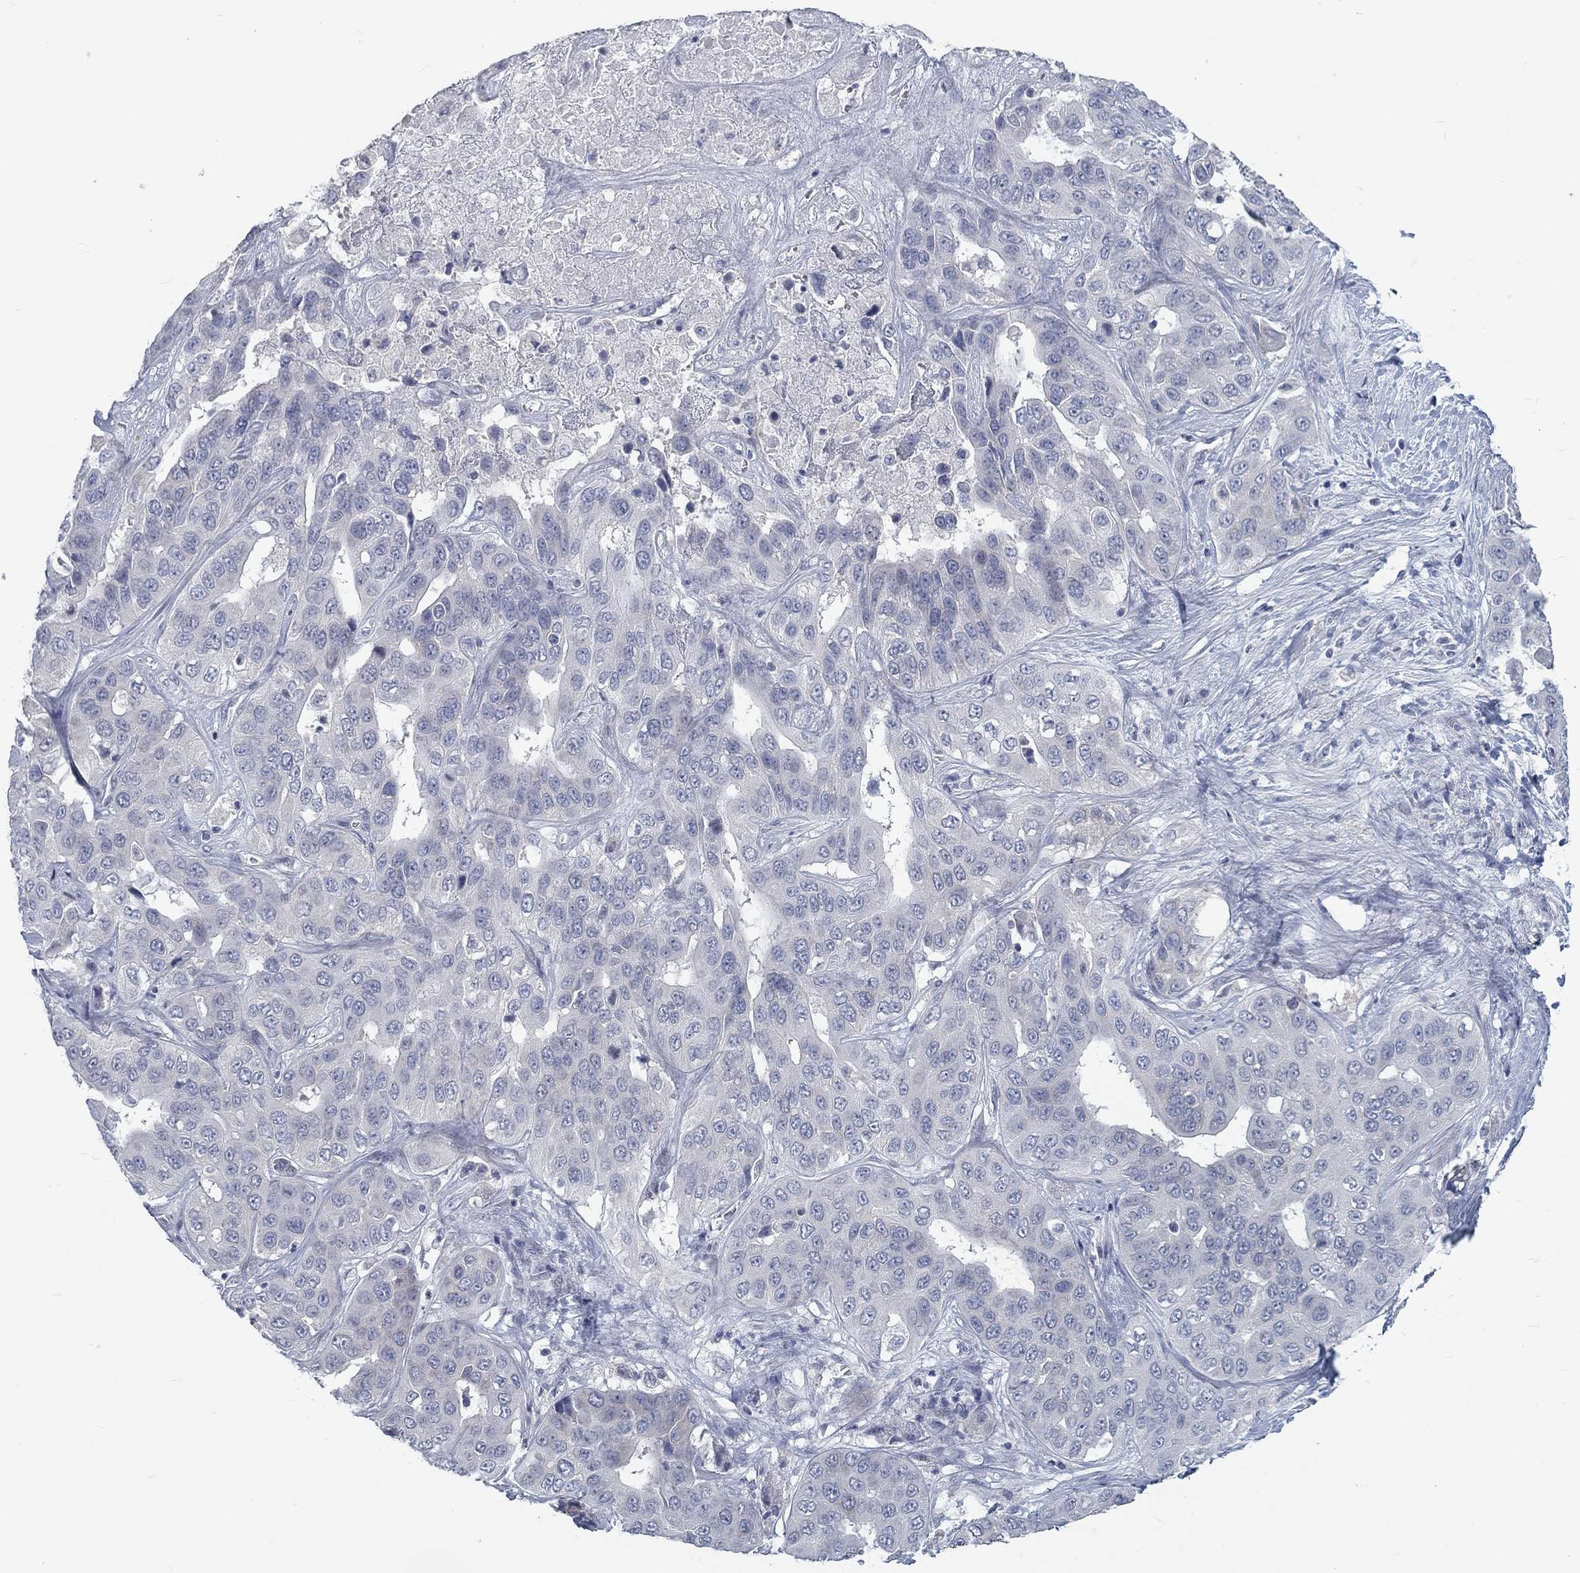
{"staining": {"intensity": "negative", "quantity": "none", "location": "none"}, "tissue": "liver cancer", "cell_type": "Tumor cells", "image_type": "cancer", "snomed": [{"axis": "morphology", "description": "Cholangiocarcinoma"}, {"axis": "topography", "description": "Liver"}], "caption": "An image of human liver cancer (cholangiocarcinoma) is negative for staining in tumor cells.", "gene": "ATP1A3", "patient": {"sex": "female", "age": 52}}